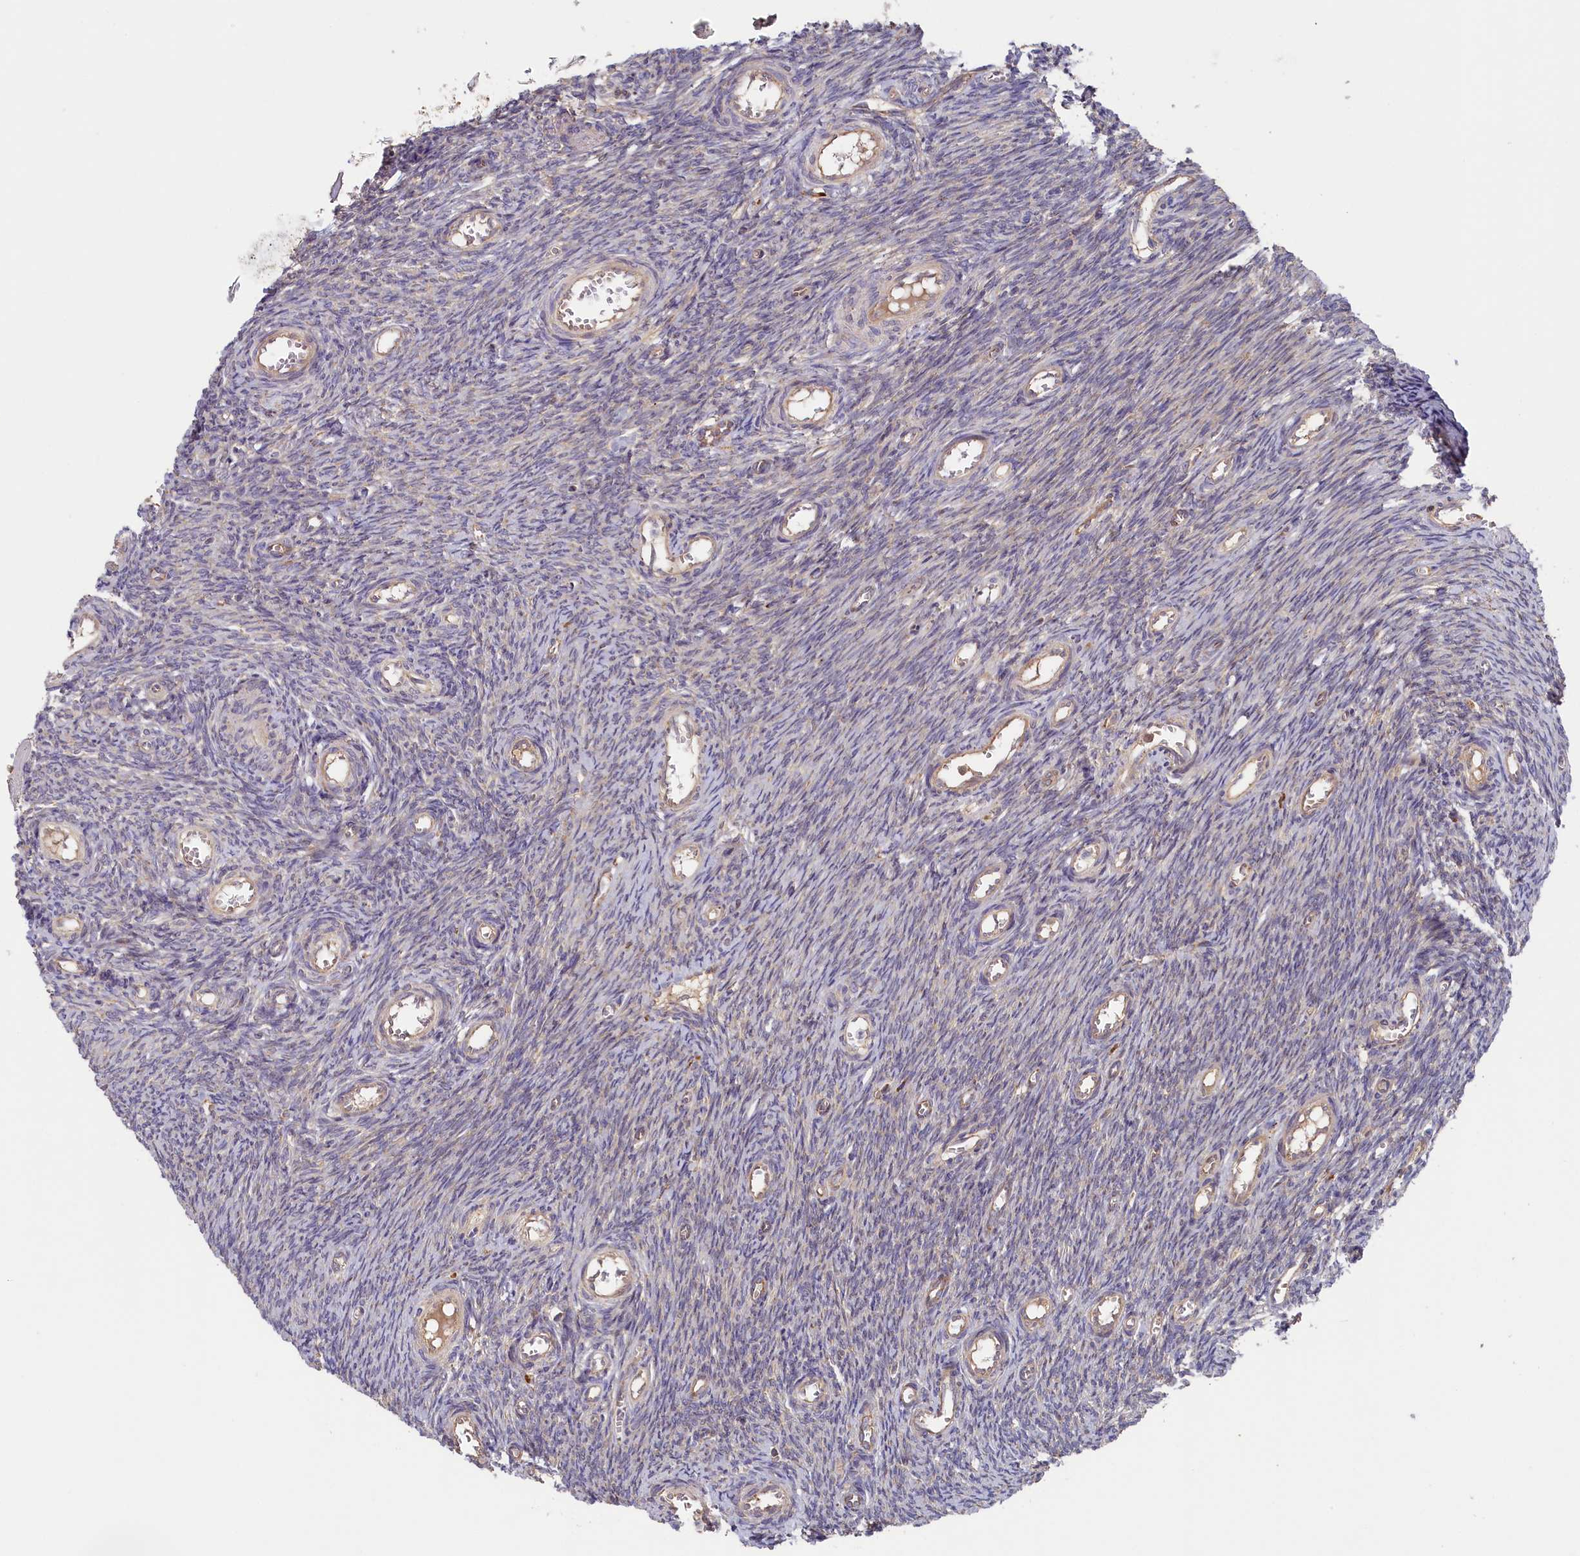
{"staining": {"intensity": "moderate", "quantity": ">75%", "location": "cytoplasmic/membranous"}, "tissue": "ovary", "cell_type": "Follicle cells", "image_type": "normal", "snomed": [{"axis": "morphology", "description": "Normal tissue, NOS"}, {"axis": "topography", "description": "Ovary"}], "caption": "IHC micrograph of benign ovary stained for a protein (brown), which exhibits medium levels of moderate cytoplasmic/membranous positivity in about >75% of follicle cells.", "gene": "CEP44", "patient": {"sex": "female", "age": 44}}